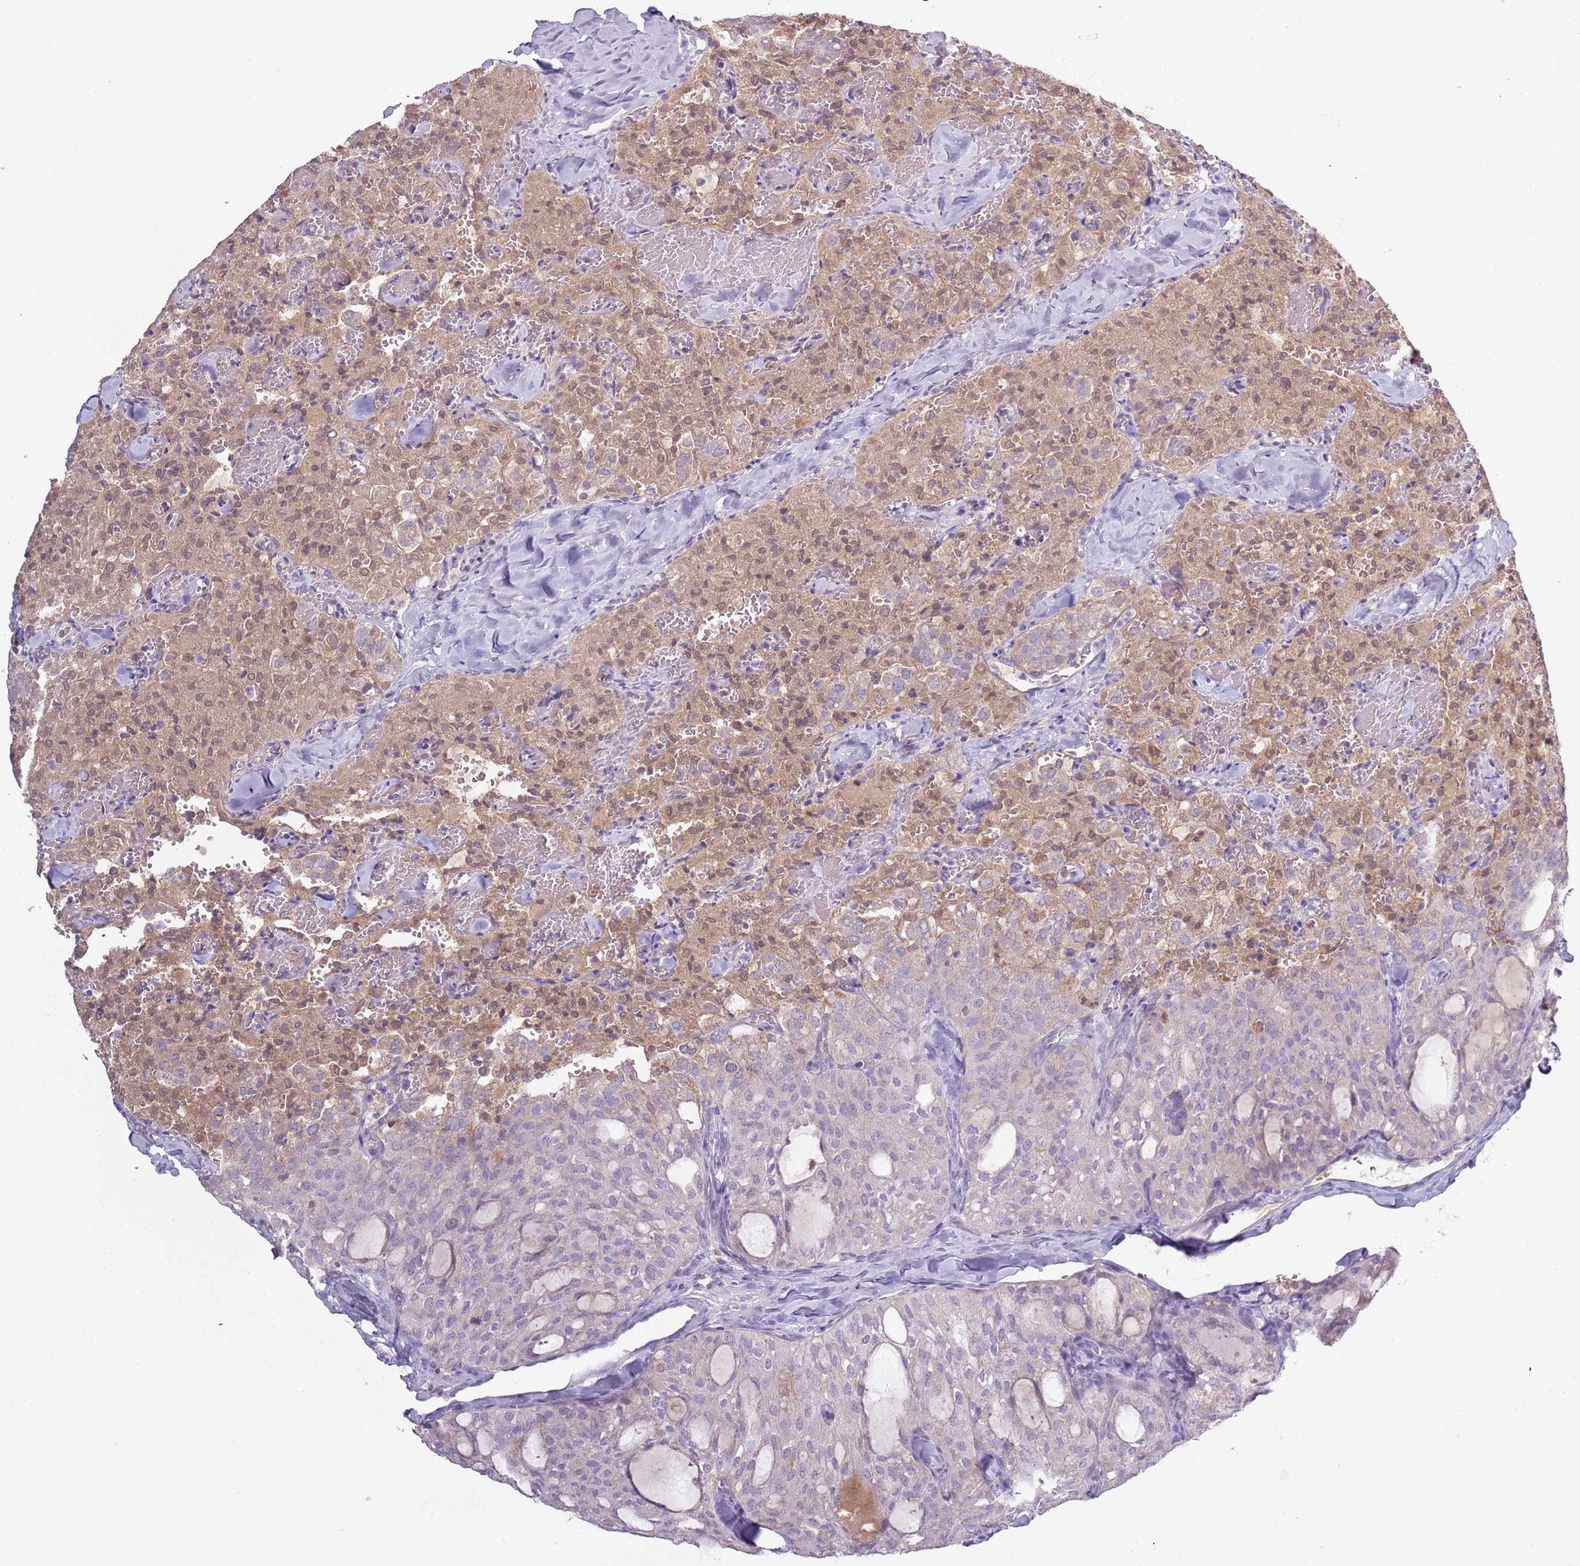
{"staining": {"intensity": "moderate", "quantity": ">75%", "location": "cytoplasmic/membranous,nuclear"}, "tissue": "thyroid cancer", "cell_type": "Tumor cells", "image_type": "cancer", "snomed": [{"axis": "morphology", "description": "Follicular adenoma carcinoma, NOS"}, {"axis": "topography", "description": "Thyroid gland"}], "caption": "This is an image of immunohistochemistry staining of follicular adenoma carcinoma (thyroid), which shows moderate positivity in the cytoplasmic/membranous and nuclear of tumor cells.", "gene": "SYS1", "patient": {"sex": "male", "age": 75}}